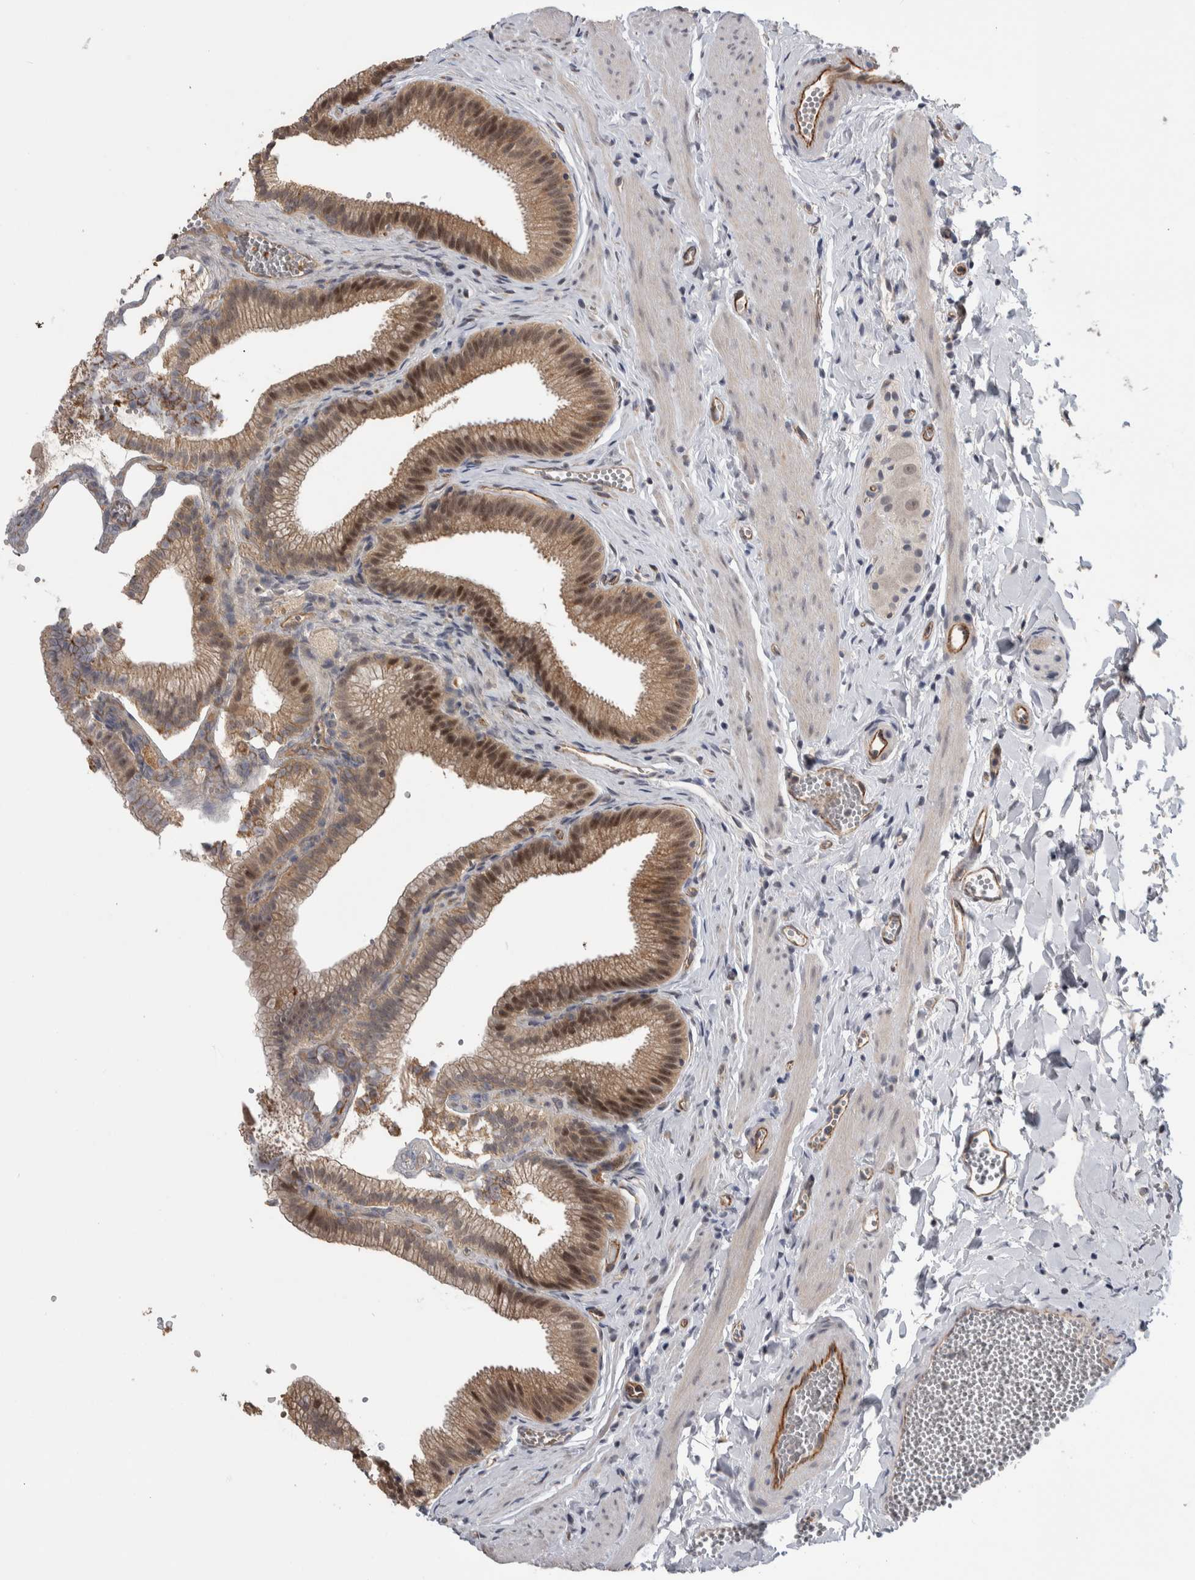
{"staining": {"intensity": "moderate", "quantity": ">75%", "location": "cytoplasmic/membranous,nuclear"}, "tissue": "gallbladder", "cell_type": "Glandular cells", "image_type": "normal", "snomed": [{"axis": "morphology", "description": "Normal tissue, NOS"}, {"axis": "topography", "description": "Gallbladder"}], "caption": "Gallbladder stained for a protein (brown) shows moderate cytoplasmic/membranous,nuclear positive expression in approximately >75% of glandular cells.", "gene": "PRDM4", "patient": {"sex": "male", "age": 38}}